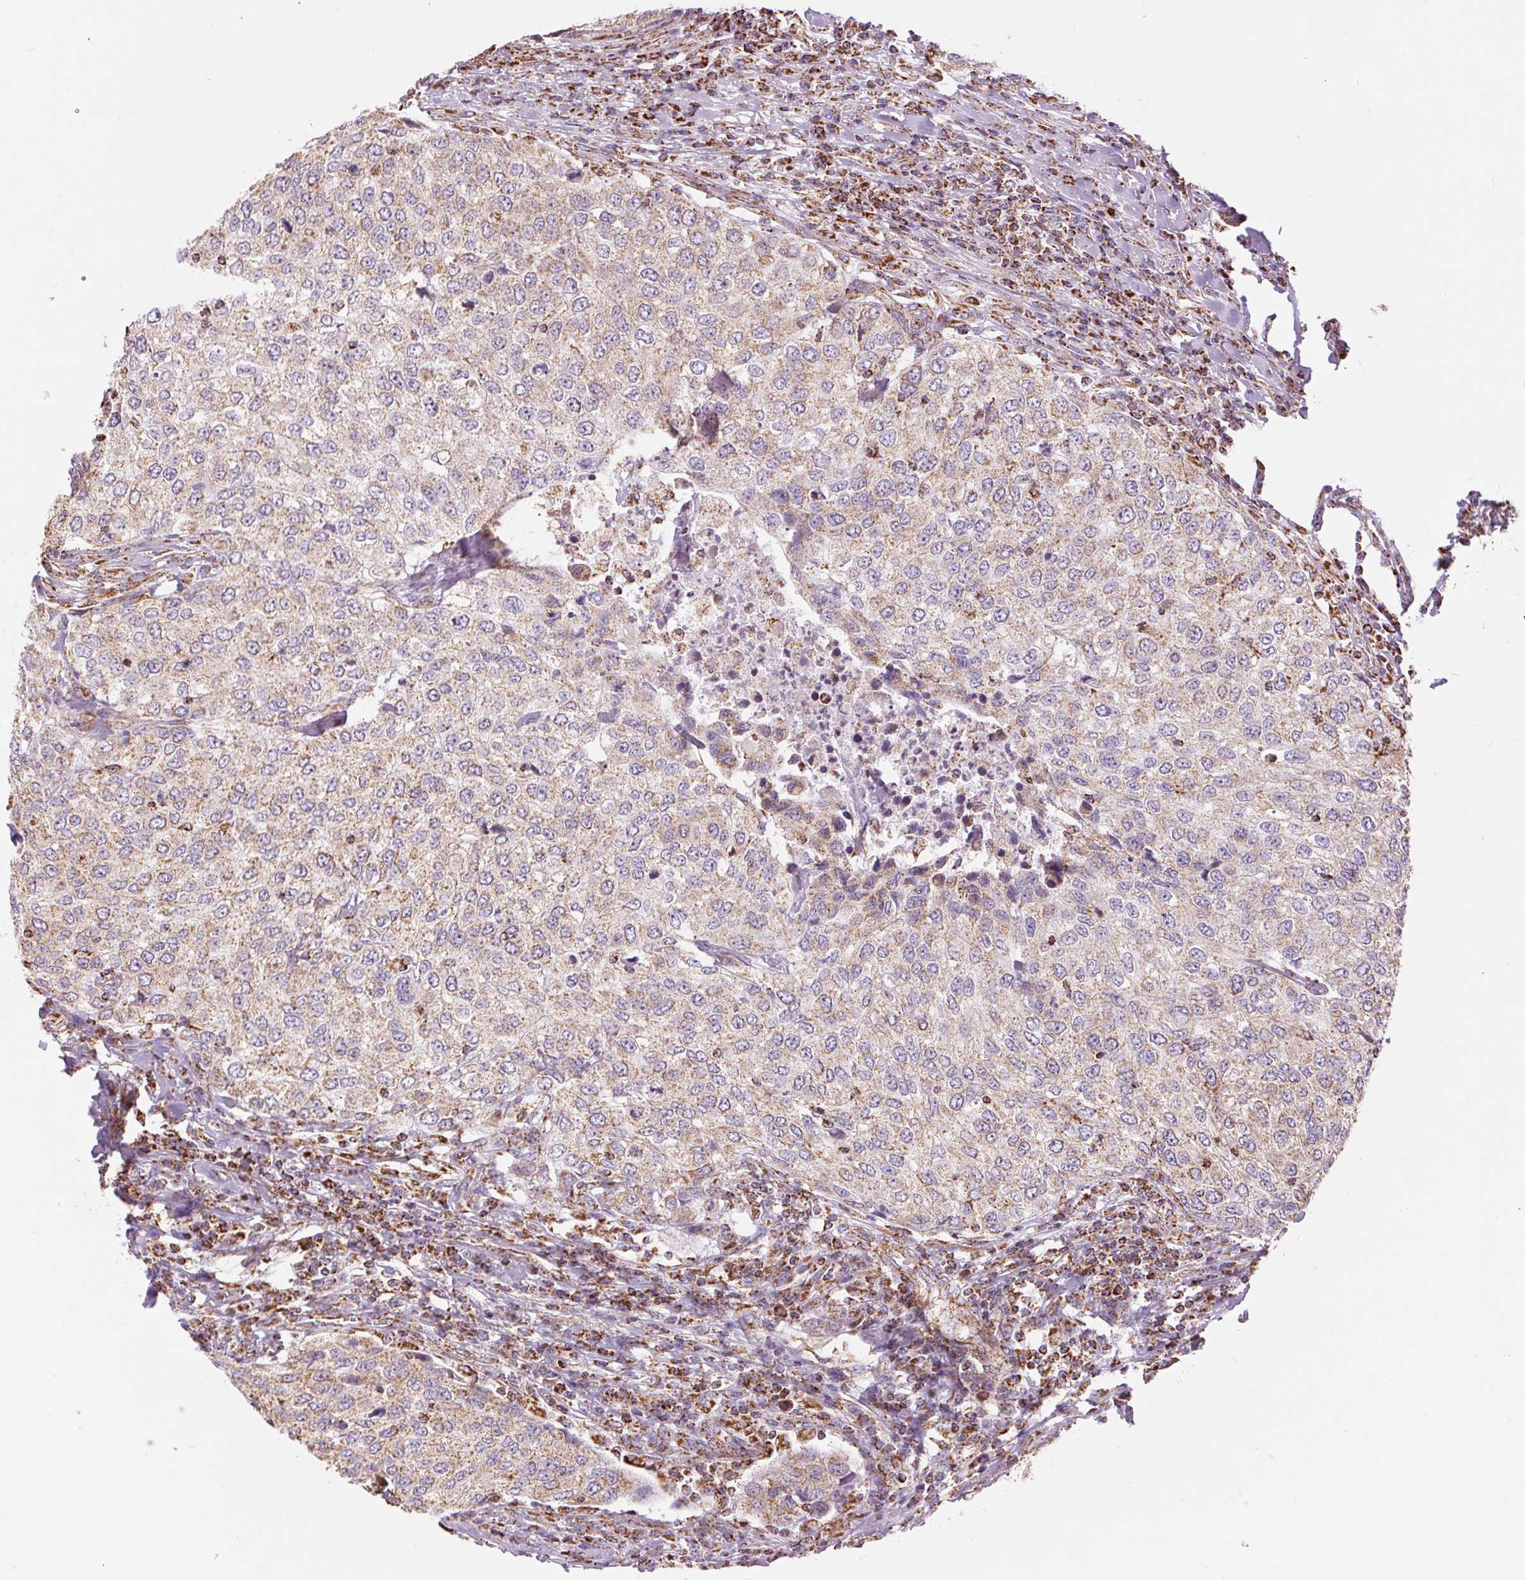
{"staining": {"intensity": "moderate", "quantity": "25%-75%", "location": "cytoplasmic/membranous"}, "tissue": "urothelial cancer", "cell_type": "Tumor cells", "image_type": "cancer", "snomed": [{"axis": "morphology", "description": "Urothelial carcinoma, High grade"}, {"axis": "topography", "description": "Urinary bladder"}], "caption": "Urothelial cancer stained with DAB immunohistochemistry (IHC) shows medium levels of moderate cytoplasmic/membranous positivity in about 25%-75% of tumor cells.", "gene": "ATP5PB", "patient": {"sex": "female", "age": 78}}